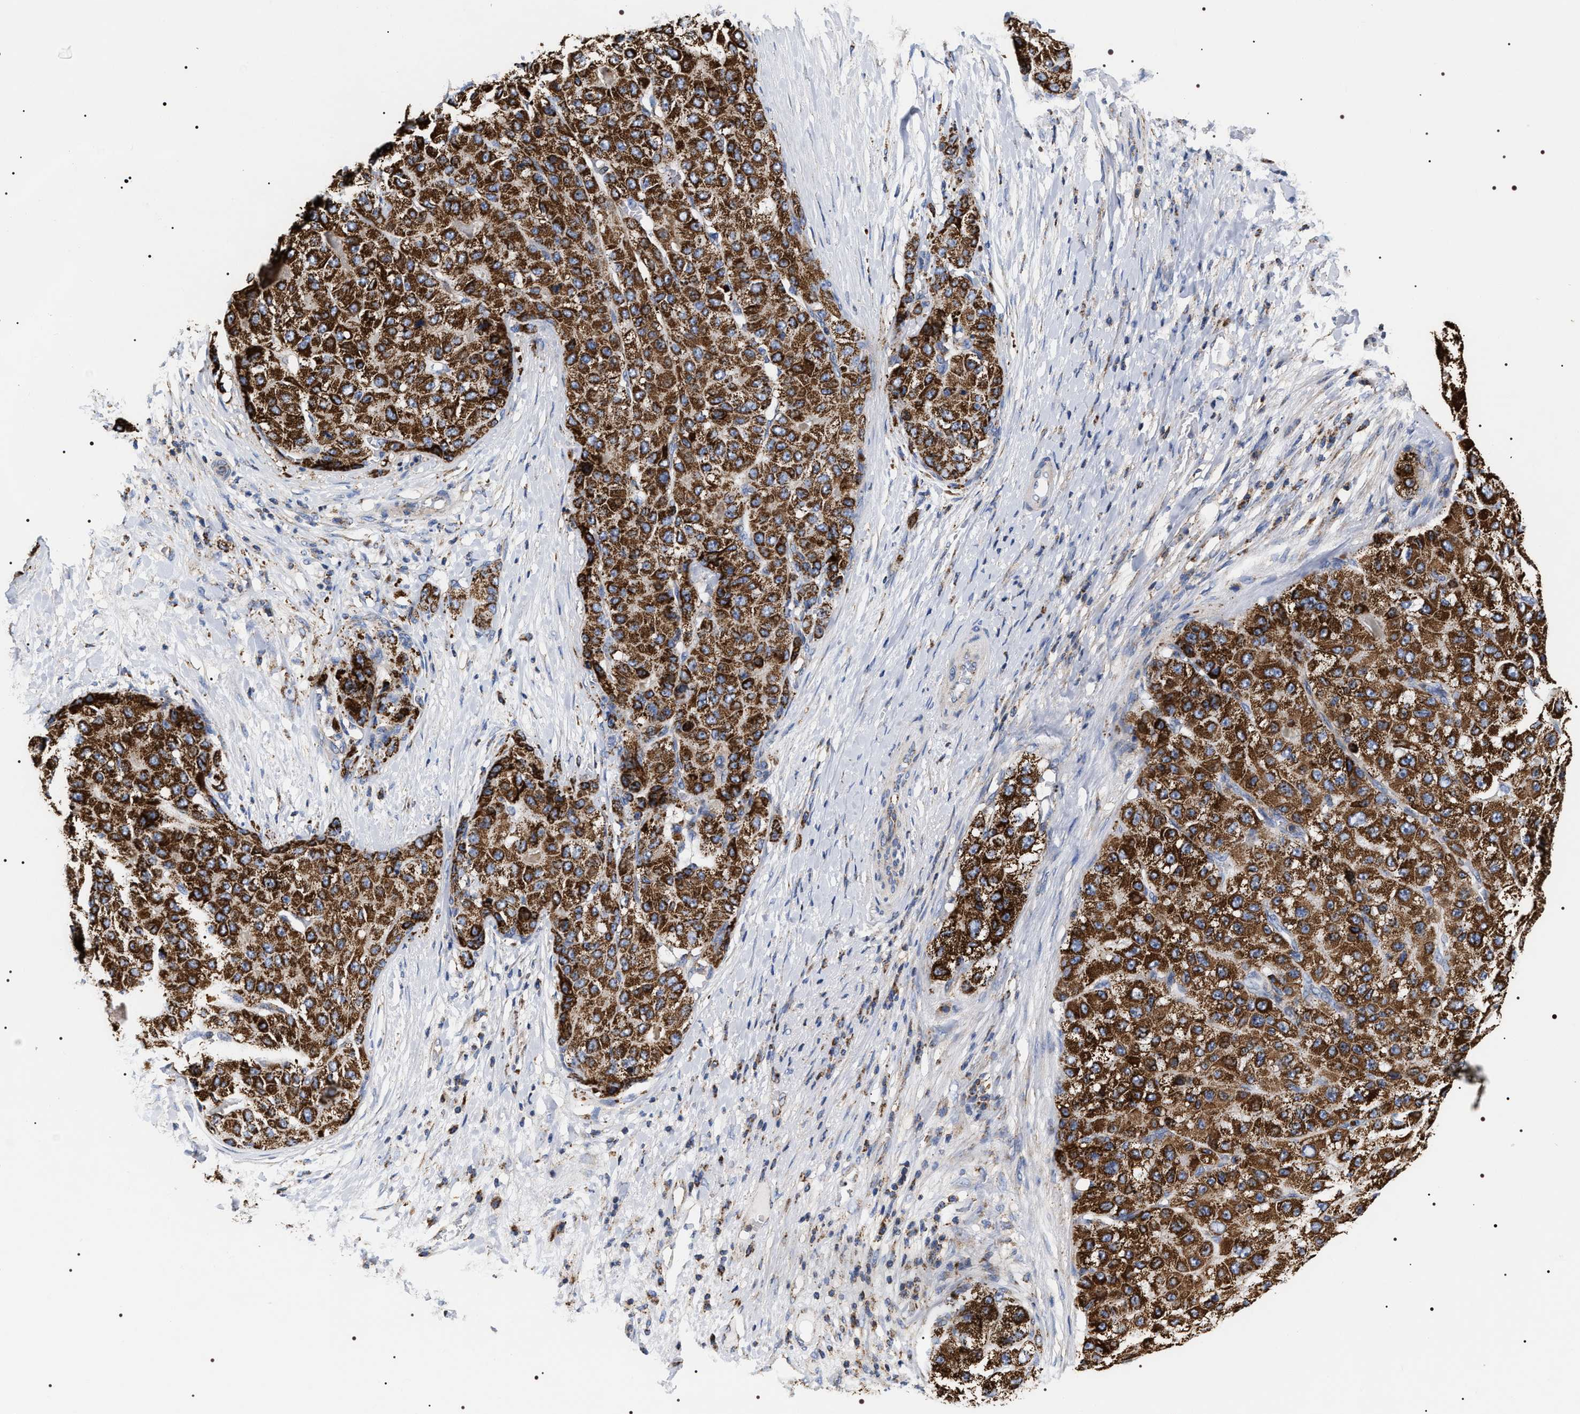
{"staining": {"intensity": "strong", "quantity": ">75%", "location": "cytoplasmic/membranous"}, "tissue": "liver cancer", "cell_type": "Tumor cells", "image_type": "cancer", "snomed": [{"axis": "morphology", "description": "Carcinoma, Hepatocellular, NOS"}, {"axis": "topography", "description": "Liver"}], "caption": "Tumor cells display strong cytoplasmic/membranous staining in about >75% of cells in liver cancer (hepatocellular carcinoma). The protein is stained brown, and the nuclei are stained in blue (DAB IHC with brightfield microscopy, high magnification).", "gene": "COG5", "patient": {"sex": "male", "age": 80}}